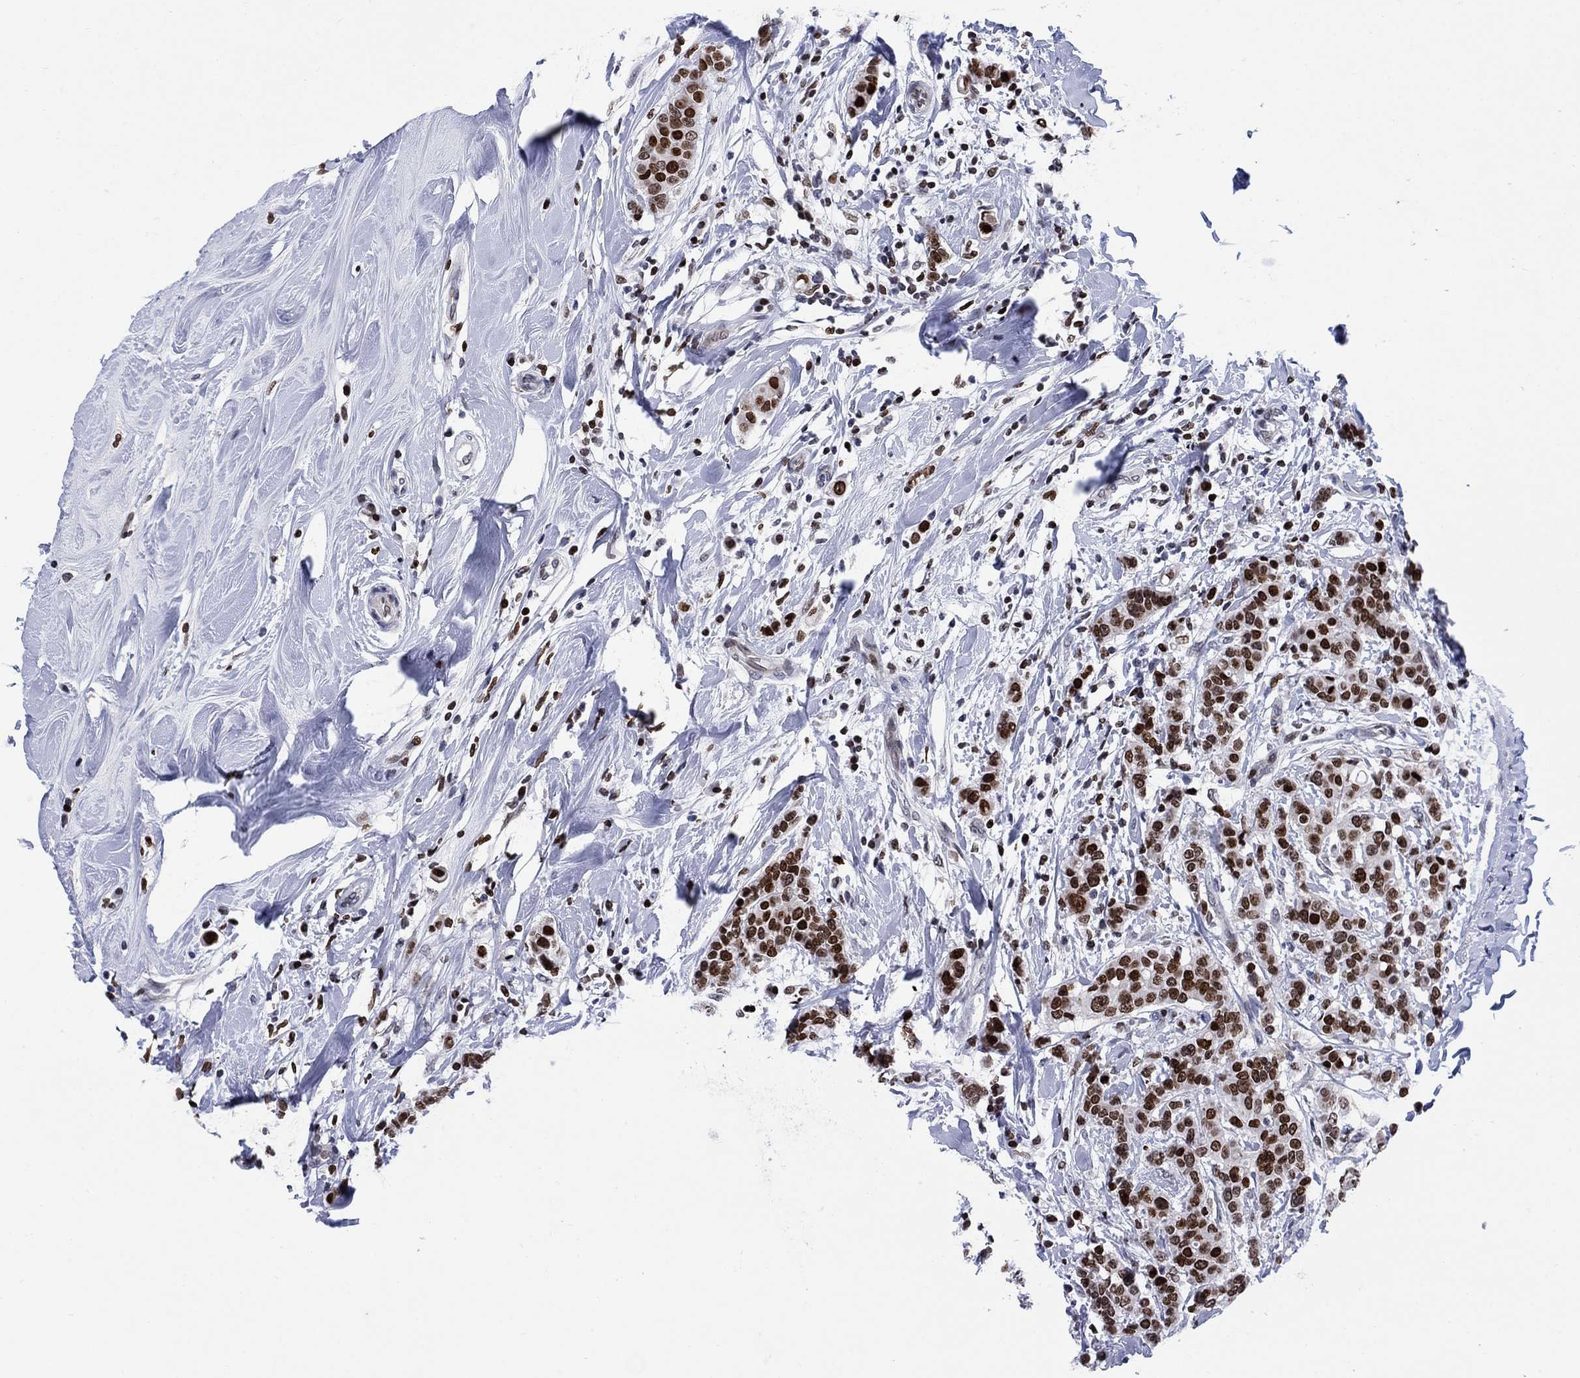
{"staining": {"intensity": "strong", "quantity": "25%-75%", "location": "nuclear"}, "tissue": "breast cancer", "cell_type": "Tumor cells", "image_type": "cancer", "snomed": [{"axis": "morphology", "description": "Duct carcinoma"}, {"axis": "topography", "description": "Breast"}], "caption": "An IHC photomicrograph of tumor tissue is shown. Protein staining in brown labels strong nuclear positivity in intraductal carcinoma (breast) within tumor cells. Ihc stains the protein in brown and the nuclei are stained blue.", "gene": "HMGA1", "patient": {"sex": "female", "age": 27}}